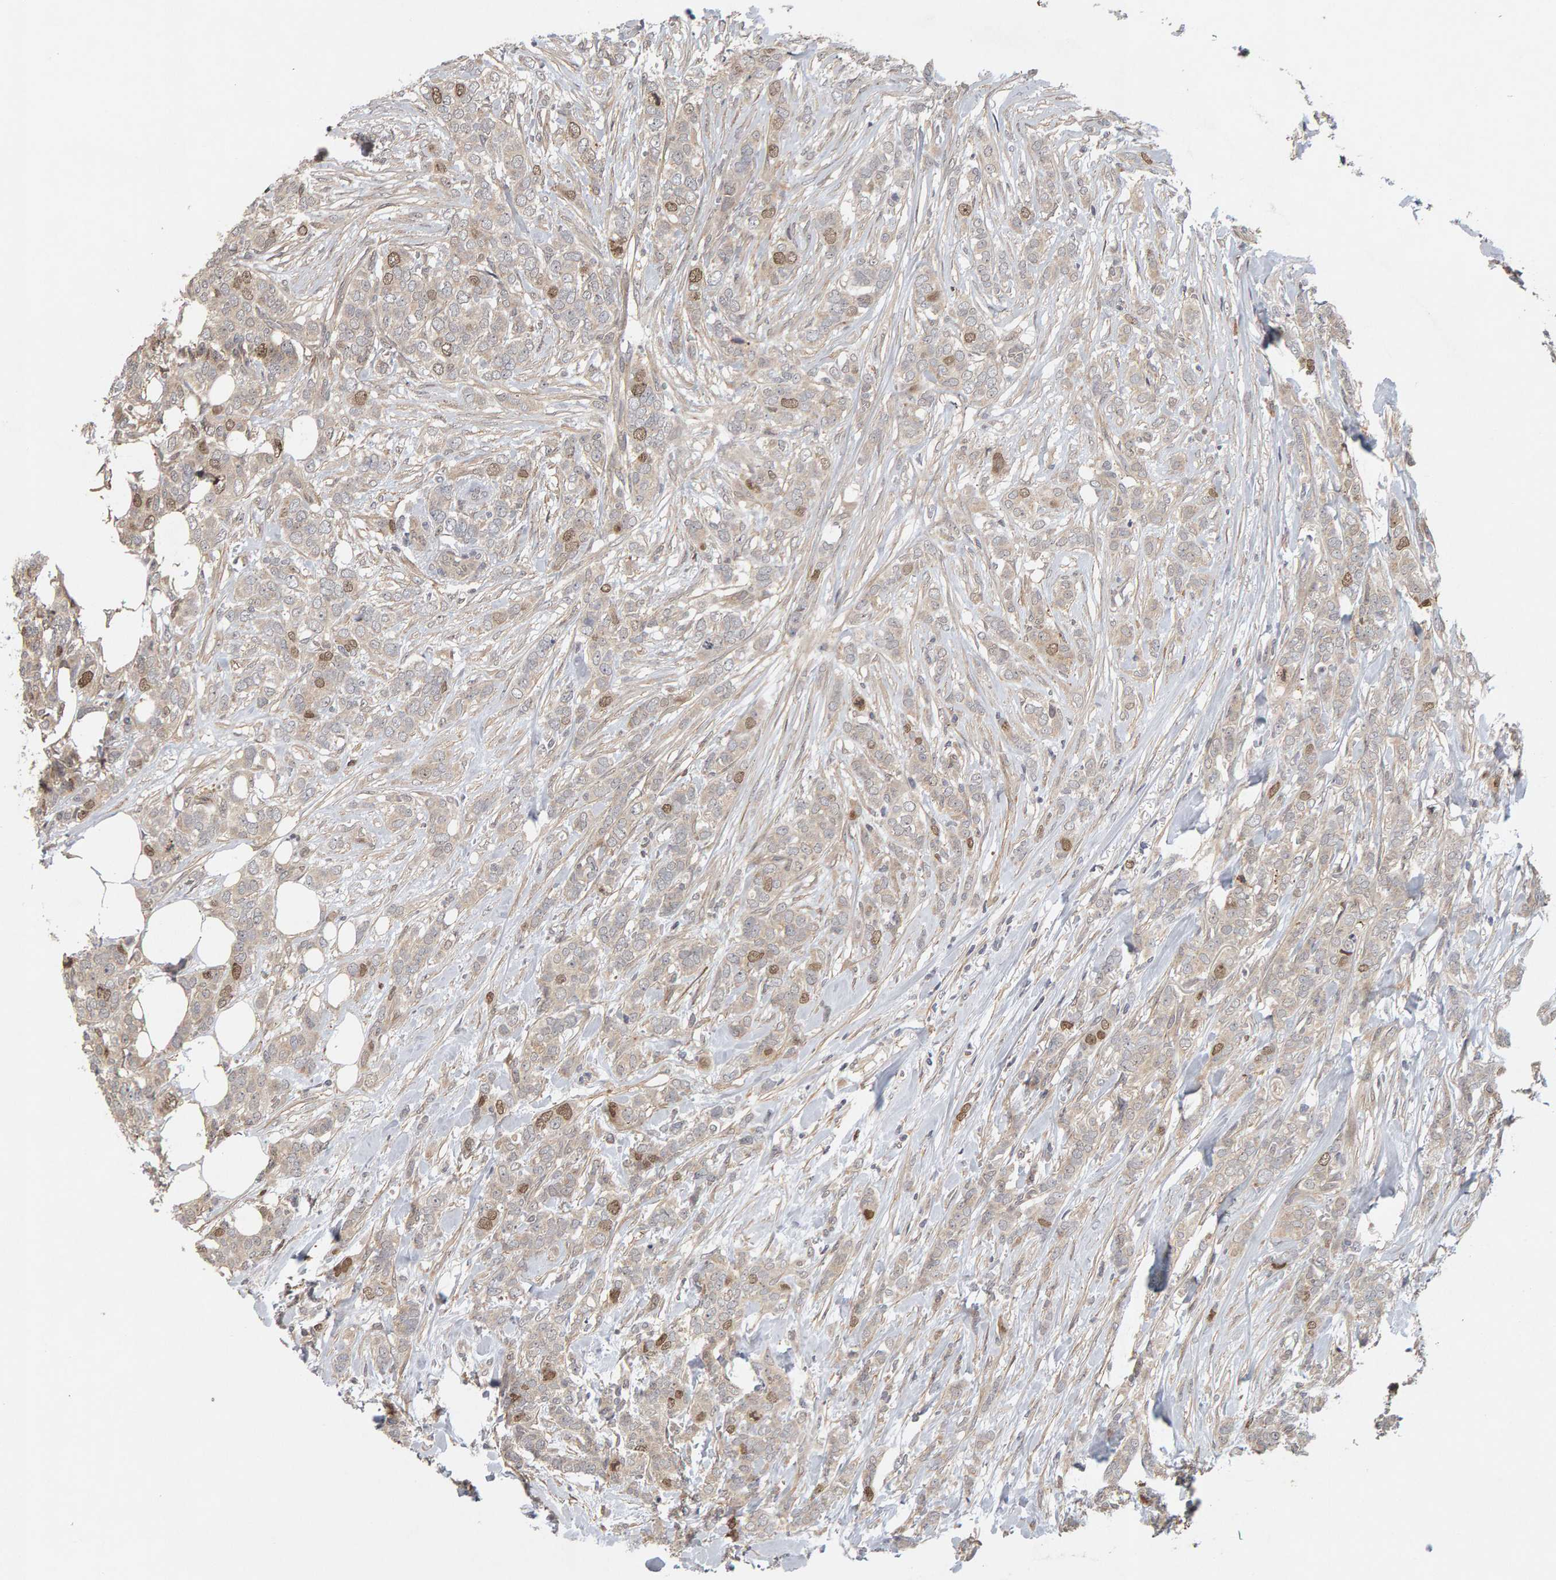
{"staining": {"intensity": "moderate", "quantity": "<25%", "location": "nuclear"}, "tissue": "breast cancer", "cell_type": "Tumor cells", "image_type": "cancer", "snomed": [{"axis": "morphology", "description": "Lobular carcinoma"}, {"axis": "topography", "description": "Skin"}, {"axis": "topography", "description": "Breast"}], "caption": "An image of human lobular carcinoma (breast) stained for a protein exhibits moderate nuclear brown staining in tumor cells.", "gene": "CDCA5", "patient": {"sex": "female", "age": 46}}